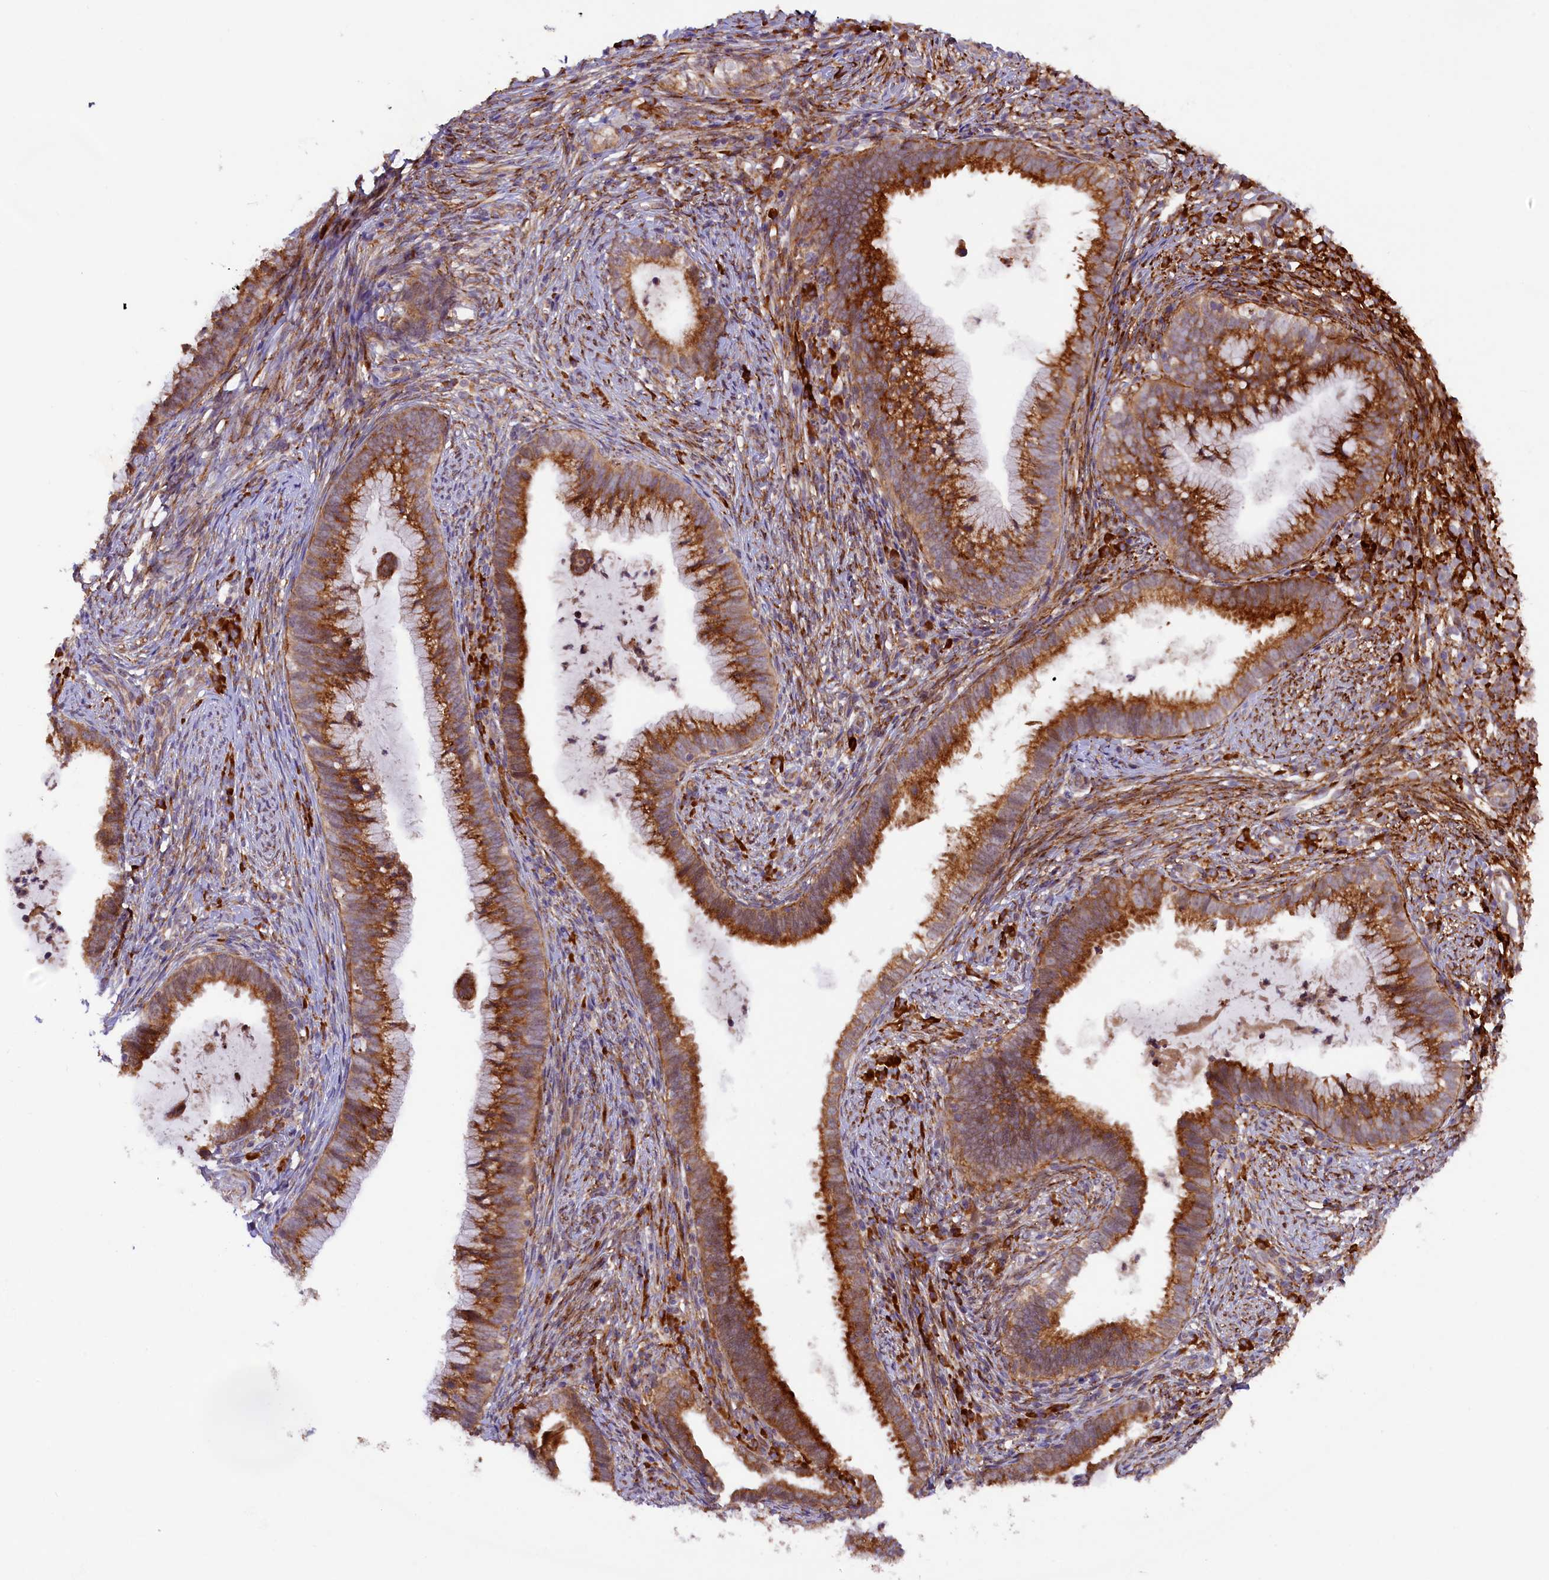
{"staining": {"intensity": "strong", "quantity": ">75%", "location": "cytoplasmic/membranous"}, "tissue": "cervical cancer", "cell_type": "Tumor cells", "image_type": "cancer", "snomed": [{"axis": "morphology", "description": "Adenocarcinoma, NOS"}, {"axis": "topography", "description": "Cervix"}], "caption": "Tumor cells exhibit high levels of strong cytoplasmic/membranous positivity in about >75% of cells in human cervical cancer (adenocarcinoma). Nuclei are stained in blue.", "gene": "SSC5D", "patient": {"sex": "female", "age": 36}}